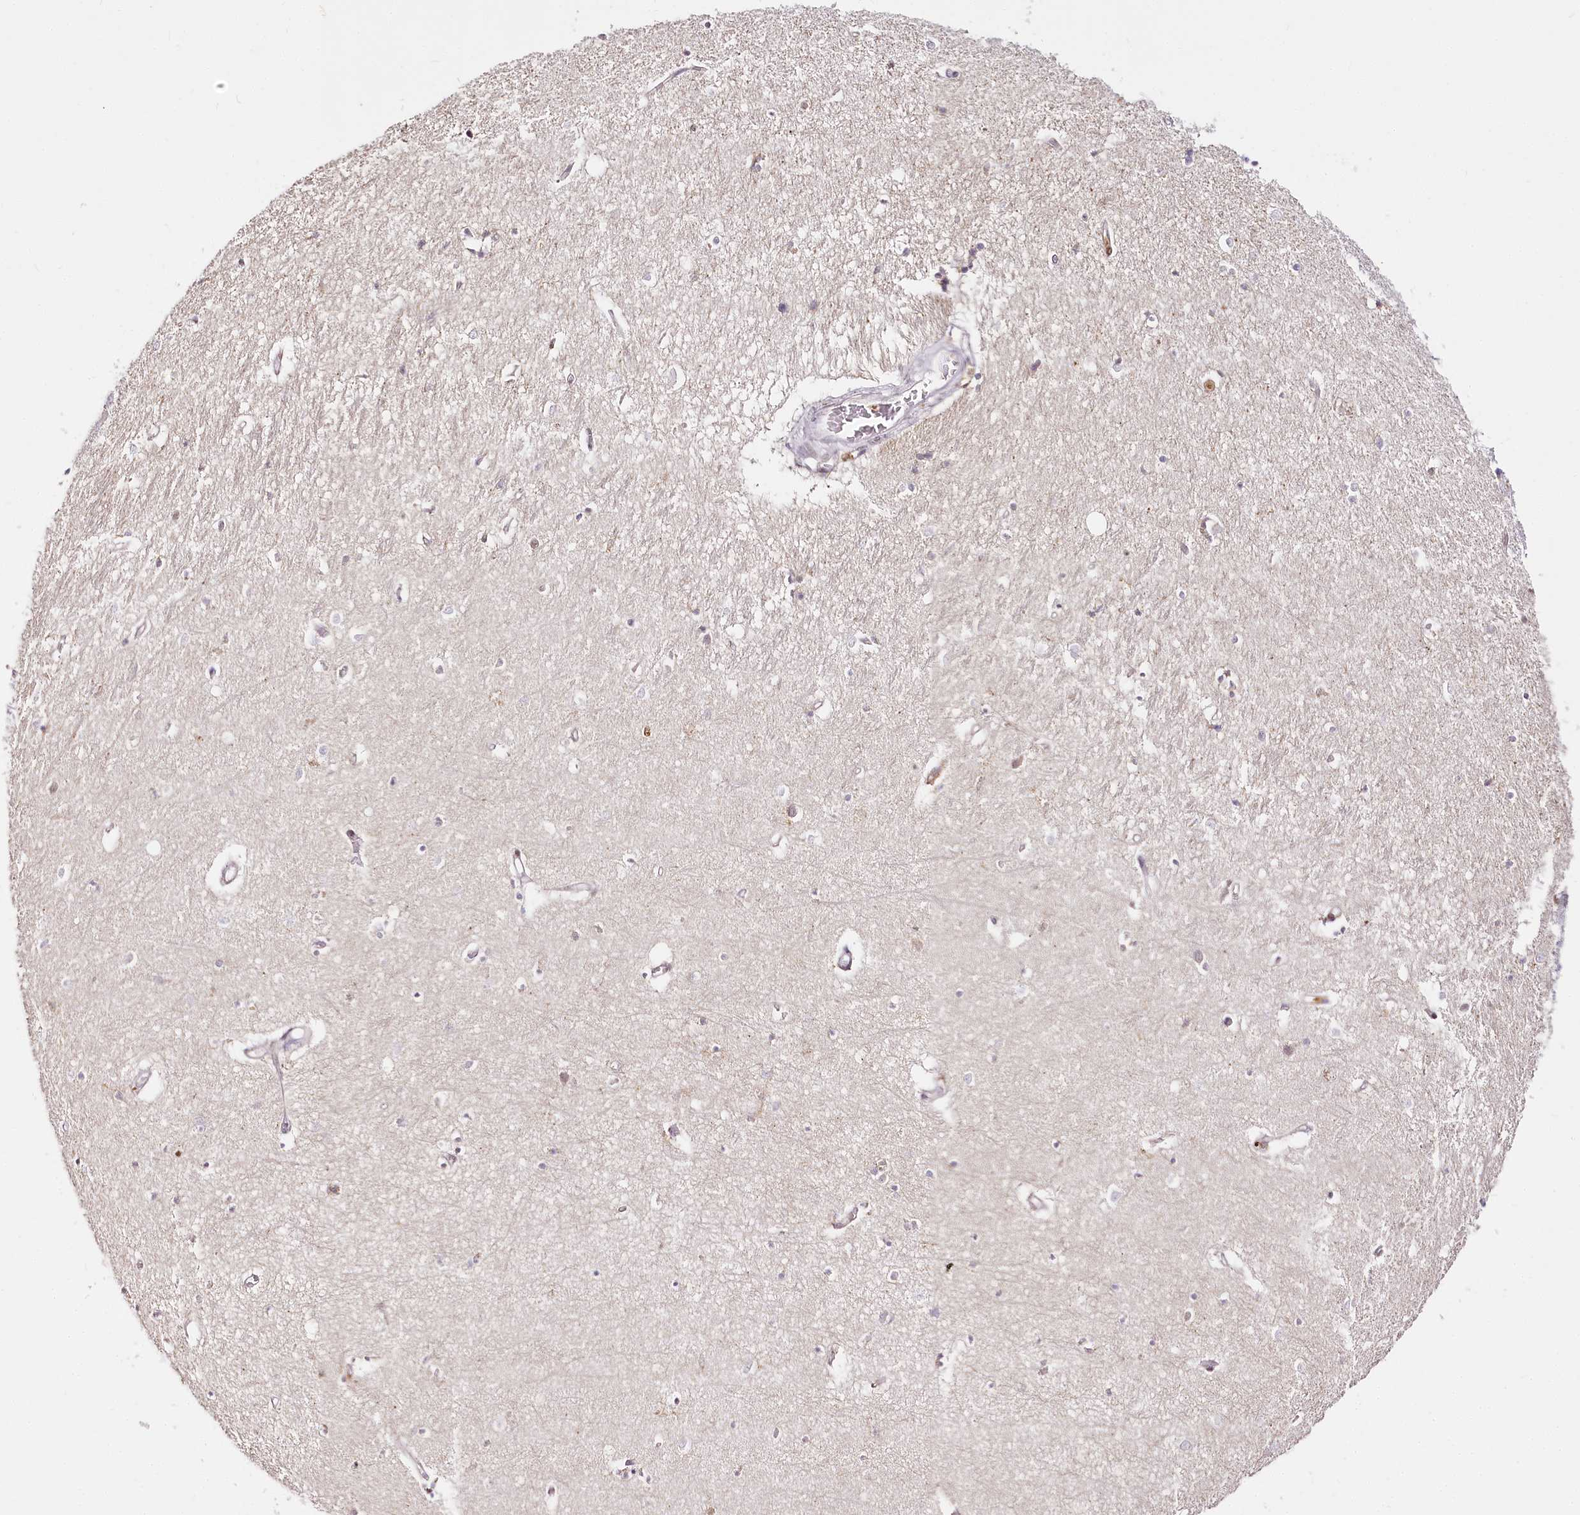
{"staining": {"intensity": "negative", "quantity": "none", "location": "none"}, "tissue": "hippocampus", "cell_type": "Glial cells", "image_type": "normal", "snomed": [{"axis": "morphology", "description": "Normal tissue, NOS"}, {"axis": "topography", "description": "Hippocampus"}], "caption": "Immunohistochemistry micrograph of unremarkable human hippocampus stained for a protein (brown), which shows no positivity in glial cells. (DAB IHC with hematoxylin counter stain).", "gene": "DOCK2", "patient": {"sex": "female", "age": 64}}